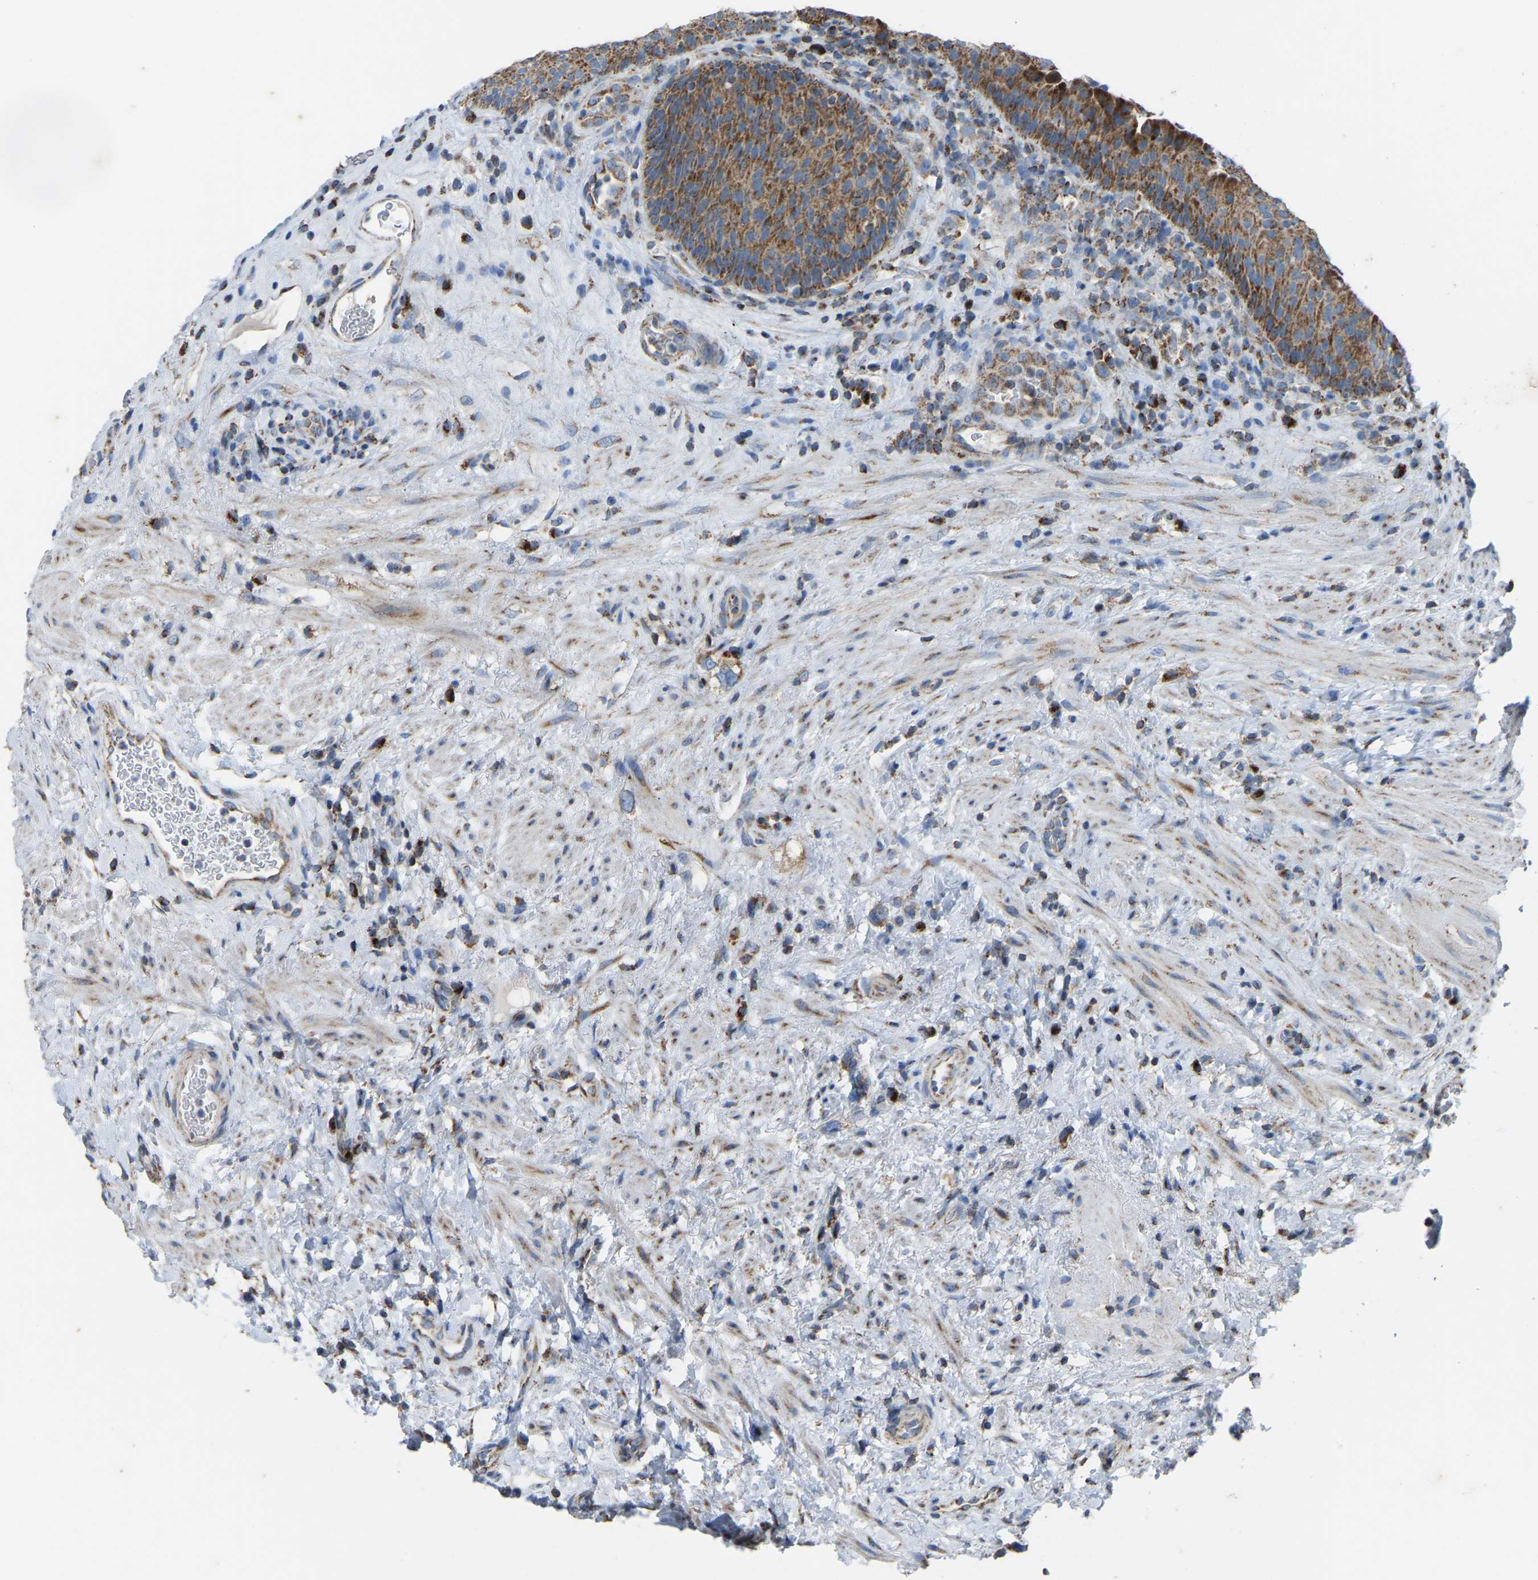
{"staining": {"intensity": "moderate", "quantity": ">75%", "location": "cytoplasmic/membranous"}, "tissue": "urothelial cancer", "cell_type": "Tumor cells", "image_type": "cancer", "snomed": [{"axis": "morphology", "description": "Urothelial carcinoma, Low grade"}, {"axis": "topography", "description": "Urinary bladder"}], "caption": "Brown immunohistochemical staining in low-grade urothelial carcinoma shows moderate cytoplasmic/membranous staining in about >75% of tumor cells.", "gene": "ETFB", "patient": {"sex": "female", "age": 75}}